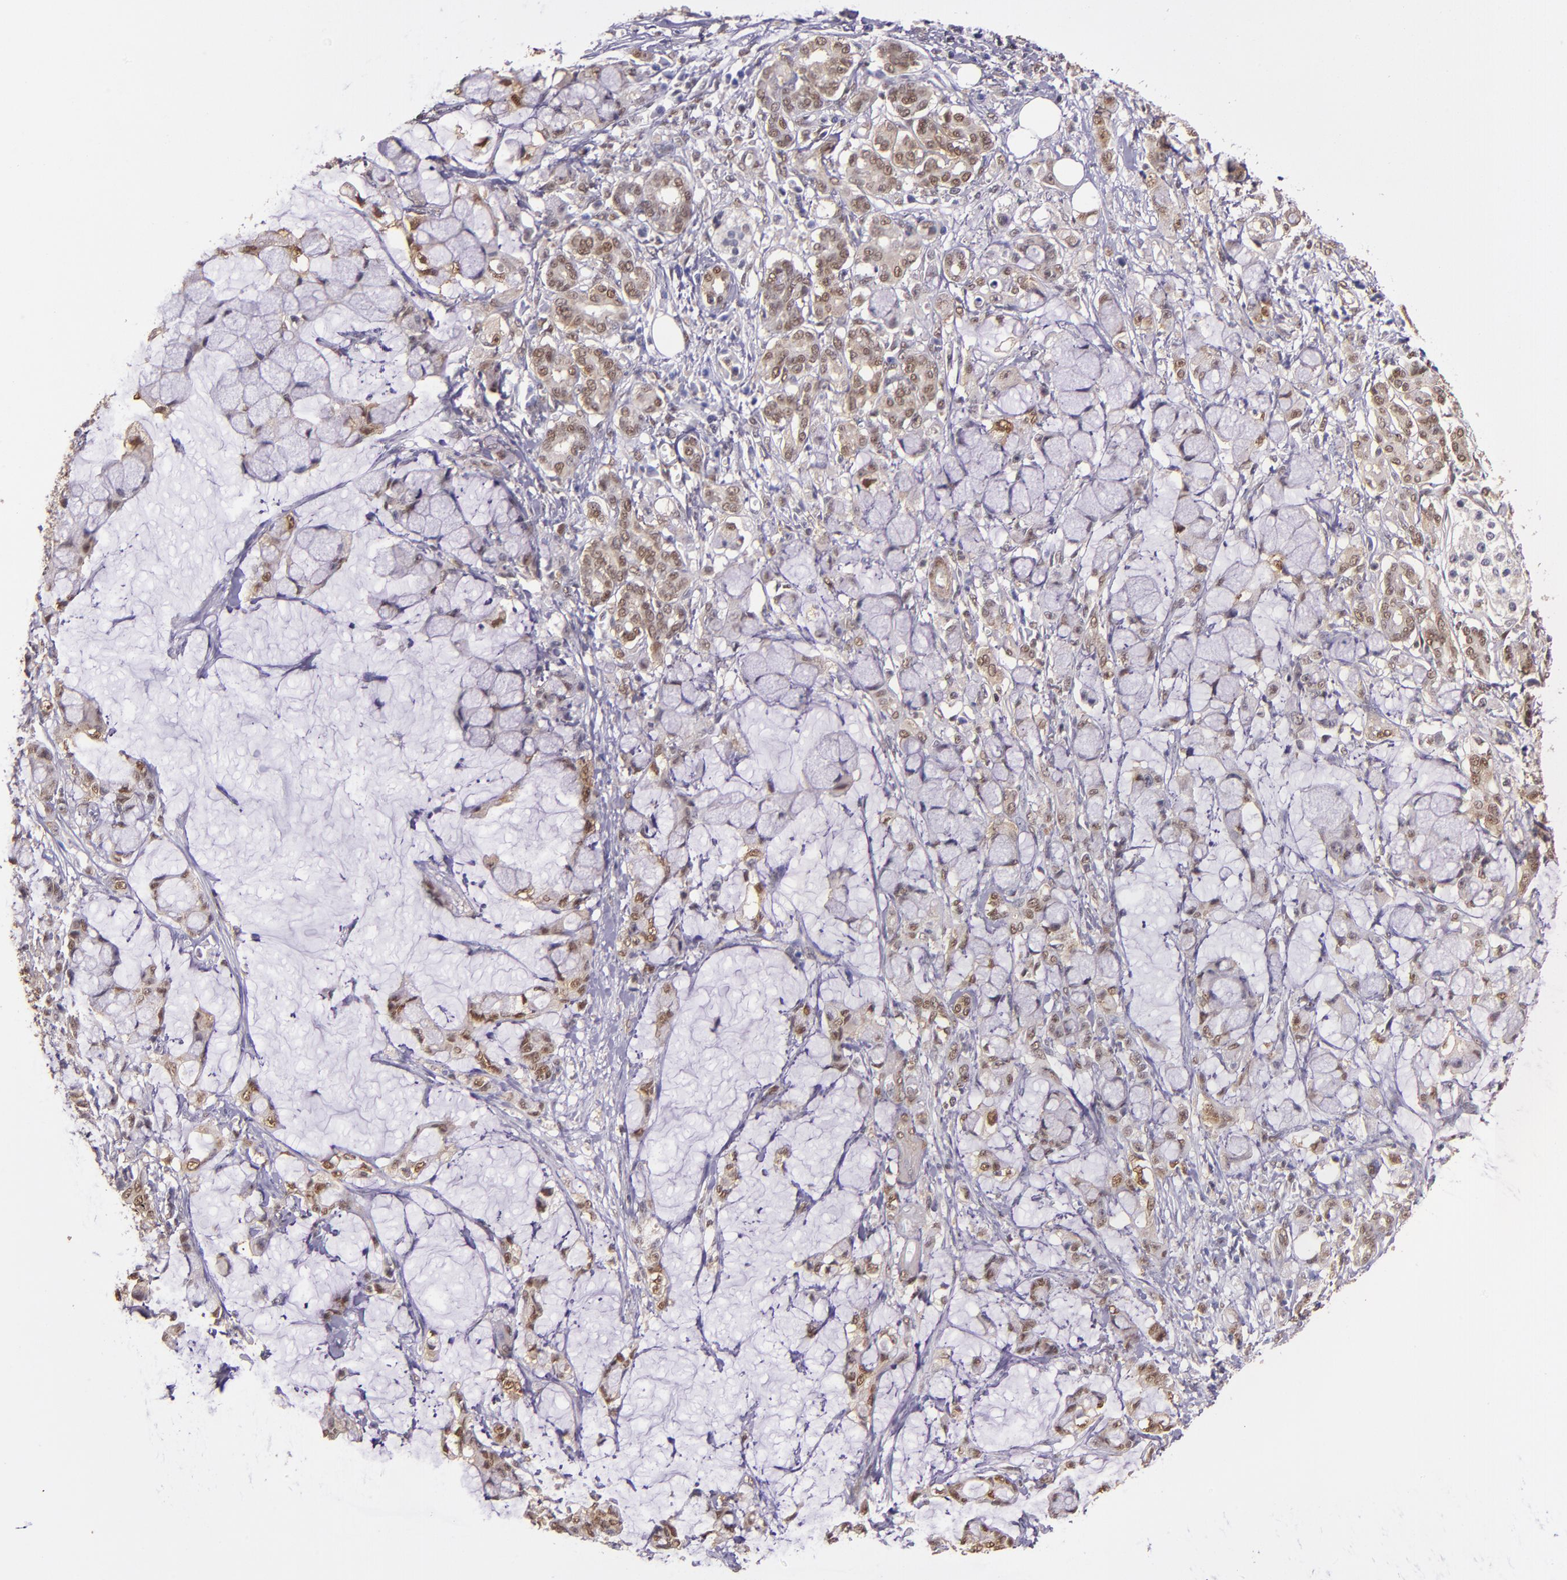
{"staining": {"intensity": "weak", "quantity": ">75%", "location": "cytoplasmic/membranous,nuclear"}, "tissue": "pancreatic cancer", "cell_type": "Tumor cells", "image_type": "cancer", "snomed": [{"axis": "morphology", "description": "Adenocarcinoma, NOS"}, {"axis": "topography", "description": "Pancreas"}], "caption": "The photomicrograph shows a brown stain indicating the presence of a protein in the cytoplasmic/membranous and nuclear of tumor cells in adenocarcinoma (pancreatic).", "gene": "STAT6", "patient": {"sex": "female", "age": 73}}